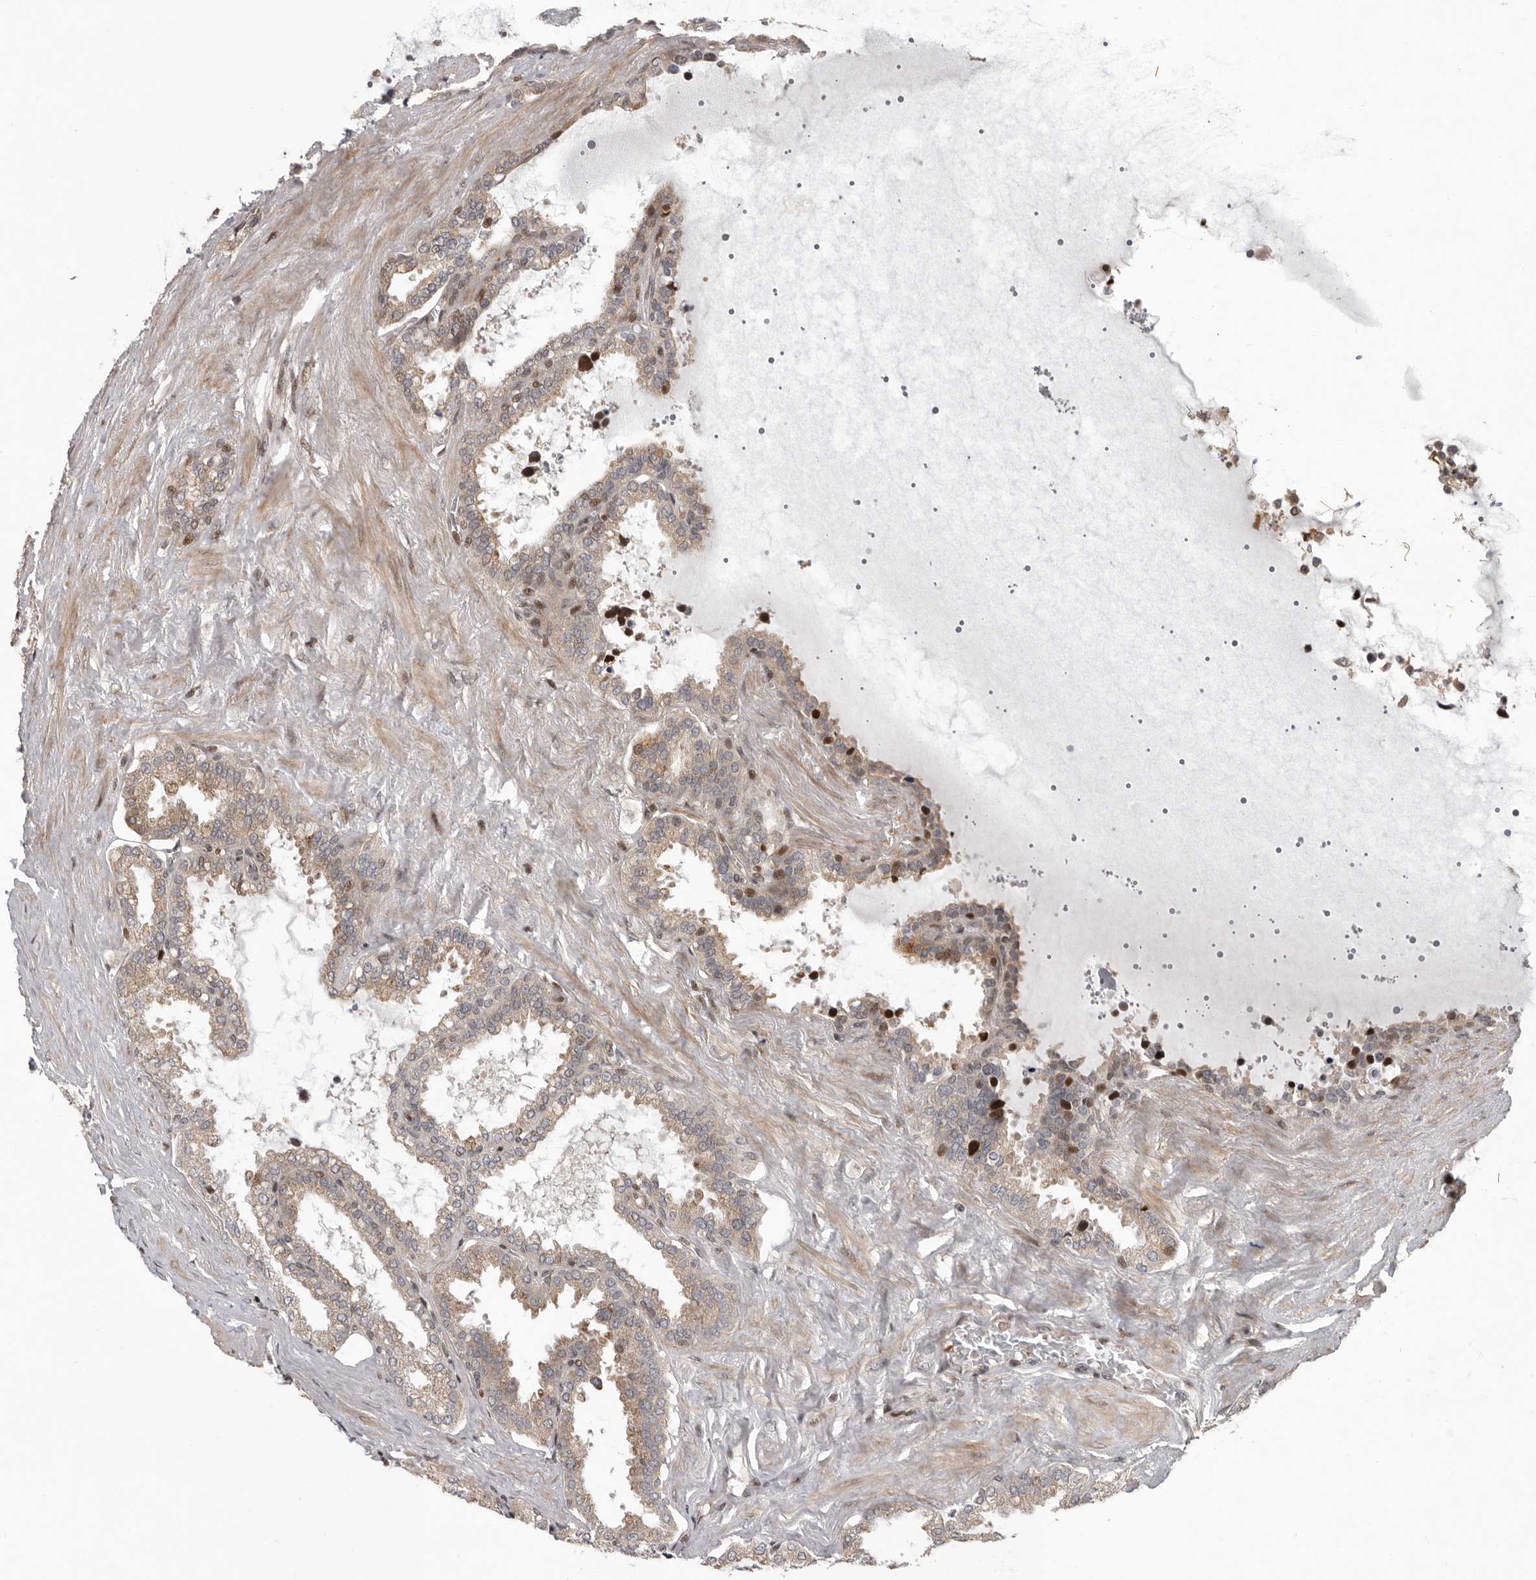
{"staining": {"intensity": "weak", "quantity": "25%-75%", "location": "cytoplasmic/membranous"}, "tissue": "seminal vesicle", "cell_type": "Glandular cells", "image_type": "normal", "snomed": [{"axis": "morphology", "description": "Normal tissue, NOS"}, {"axis": "topography", "description": "Seminal veicle"}], "caption": "IHC histopathology image of normal seminal vesicle stained for a protein (brown), which displays low levels of weak cytoplasmic/membranous positivity in about 25%-75% of glandular cells.", "gene": "RABIF", "patient": {"sex": "male", "age": 46}}